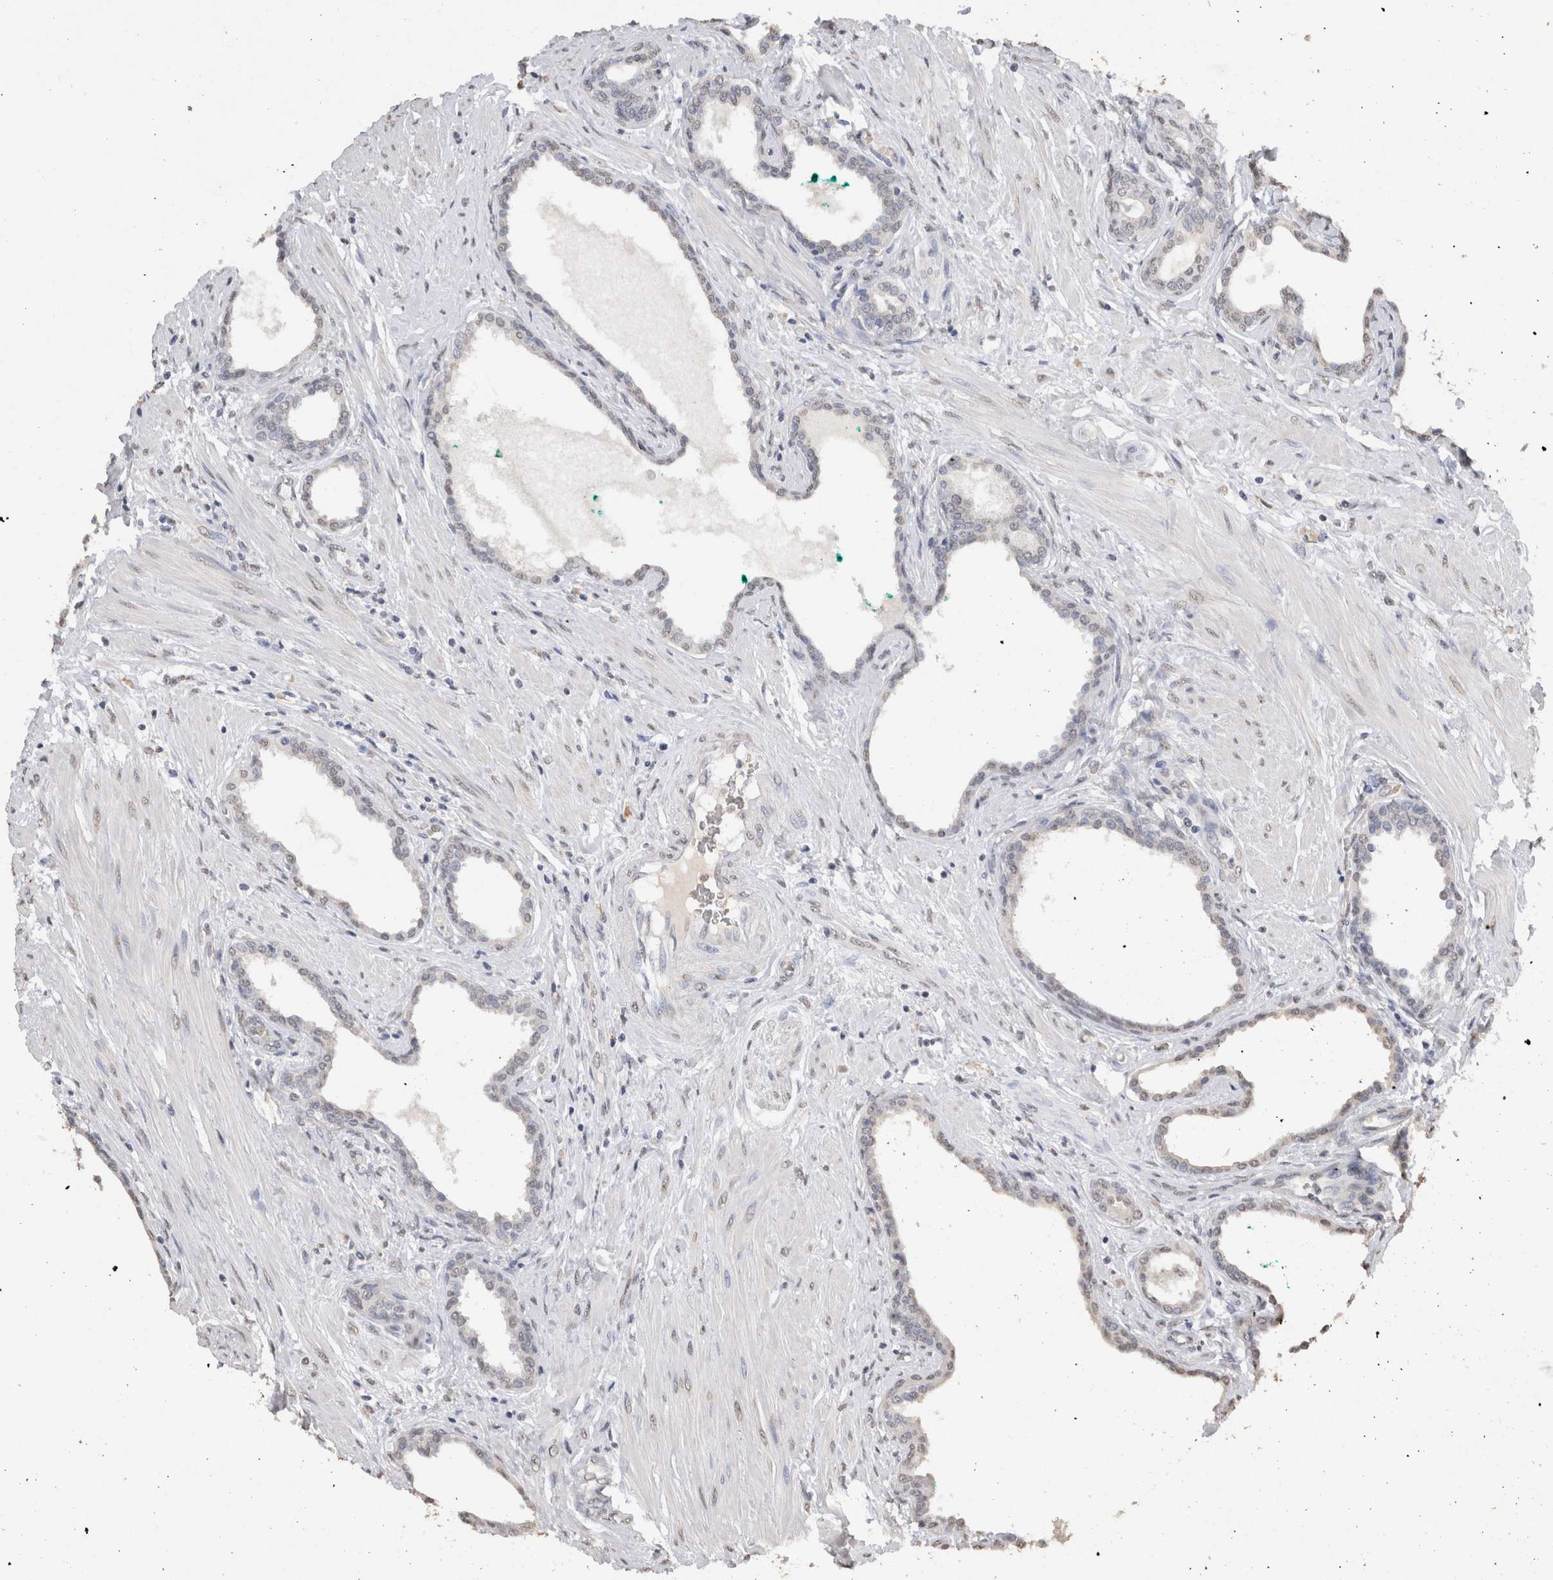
{"staining": {"intensity": "negative", "quantity": "none", "location": "none"}, "tissue": "prostate cancer", "cell_type": "Tumor cells", "image_type": "cancer", "snomed": [{"axis": "morphology", "description": "Adenocarcinoma, High grade"}, {"axis": "topography", "description": "Prostate"}], "caption": "The immunohistochemistry (IHC) histopathology image has no significant expression in tumor cells of prostate adenocarcinoma (high-grade) tissue.", "gene": "LGALS2", "patient": {"sex": "male", "age": 52}}